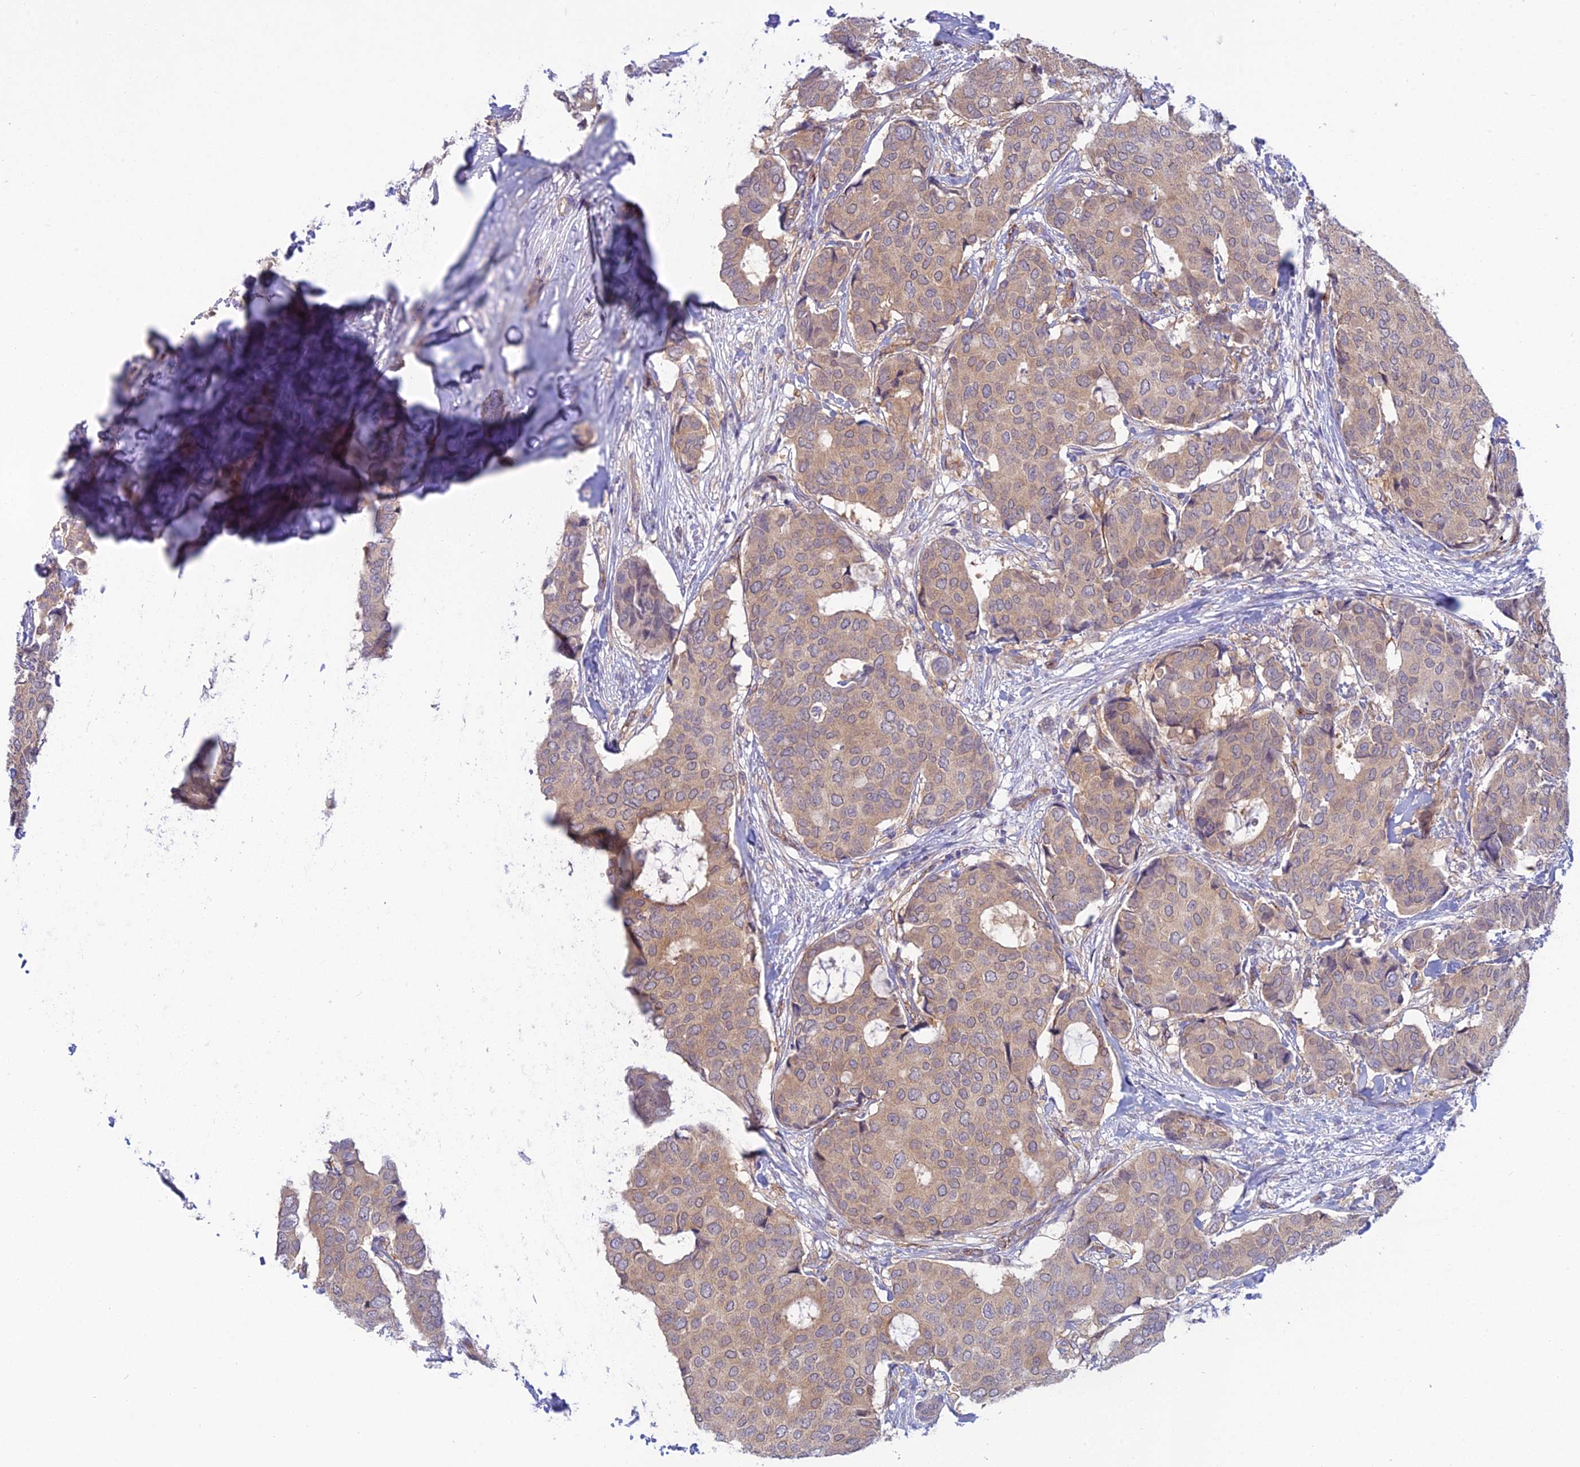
{"staining": {"intensity": "moderate", "quantity": ">75%", "location": "cytoplasmic/membranous"}, "tissue": "breast cancer", "cell_type": "Tumor cells", "image_type": "cancer", "snomed": [{"axis": "morphology", "description": "Duct carcinoma"}, {"axis": "topography", "description": "Breast"}], "caption": "Protein analysis of invasive ductal carcinoma (breast) tissue displays moderate cytoplasmic/membranous expression in approximately >75% of tumor cells.", "gene": "DUS2", "patient": {"sex": "female", "age": 75}}